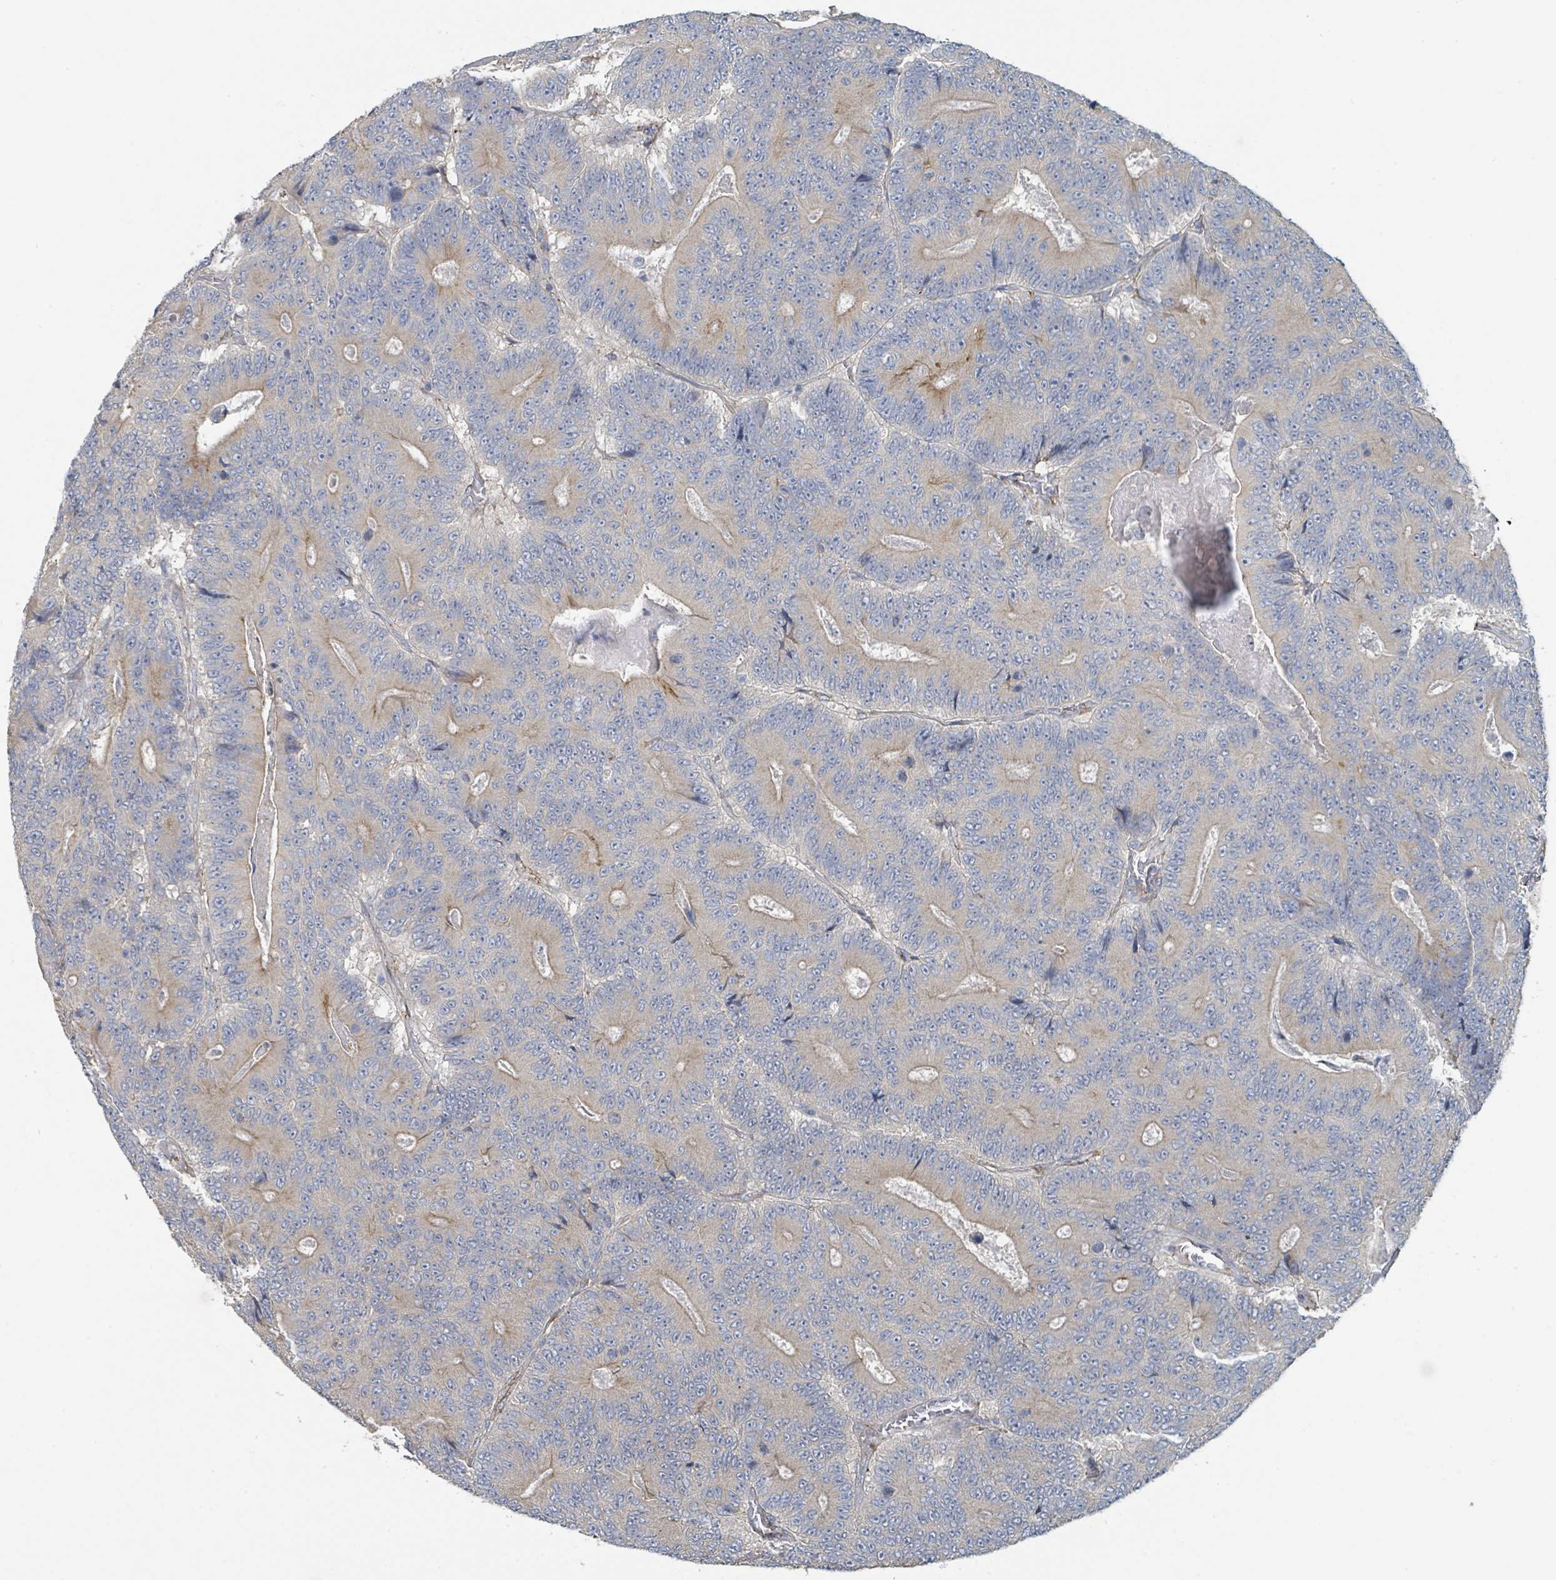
{"staining": {"intensity": "weak", "quantity": "25%-75%", "location": "cytoplasmic/membranous"}, "tissue": "colorectal cancer", "cell_type": "Tumor cells", "image_type": "cancer", "snomed": [{"axis": "morphology", "description": "Adenocarcinoma, NOS"}, {"axis": "topography", "description": "Colon"}], "caption": "Adenocarcinoma (colorectal) stained for a protein displays weak cytoplasmic/membranous positivity in tumor cells.", "gene": "LRRC42", "patient": {"sex": "male", "age": 83}}